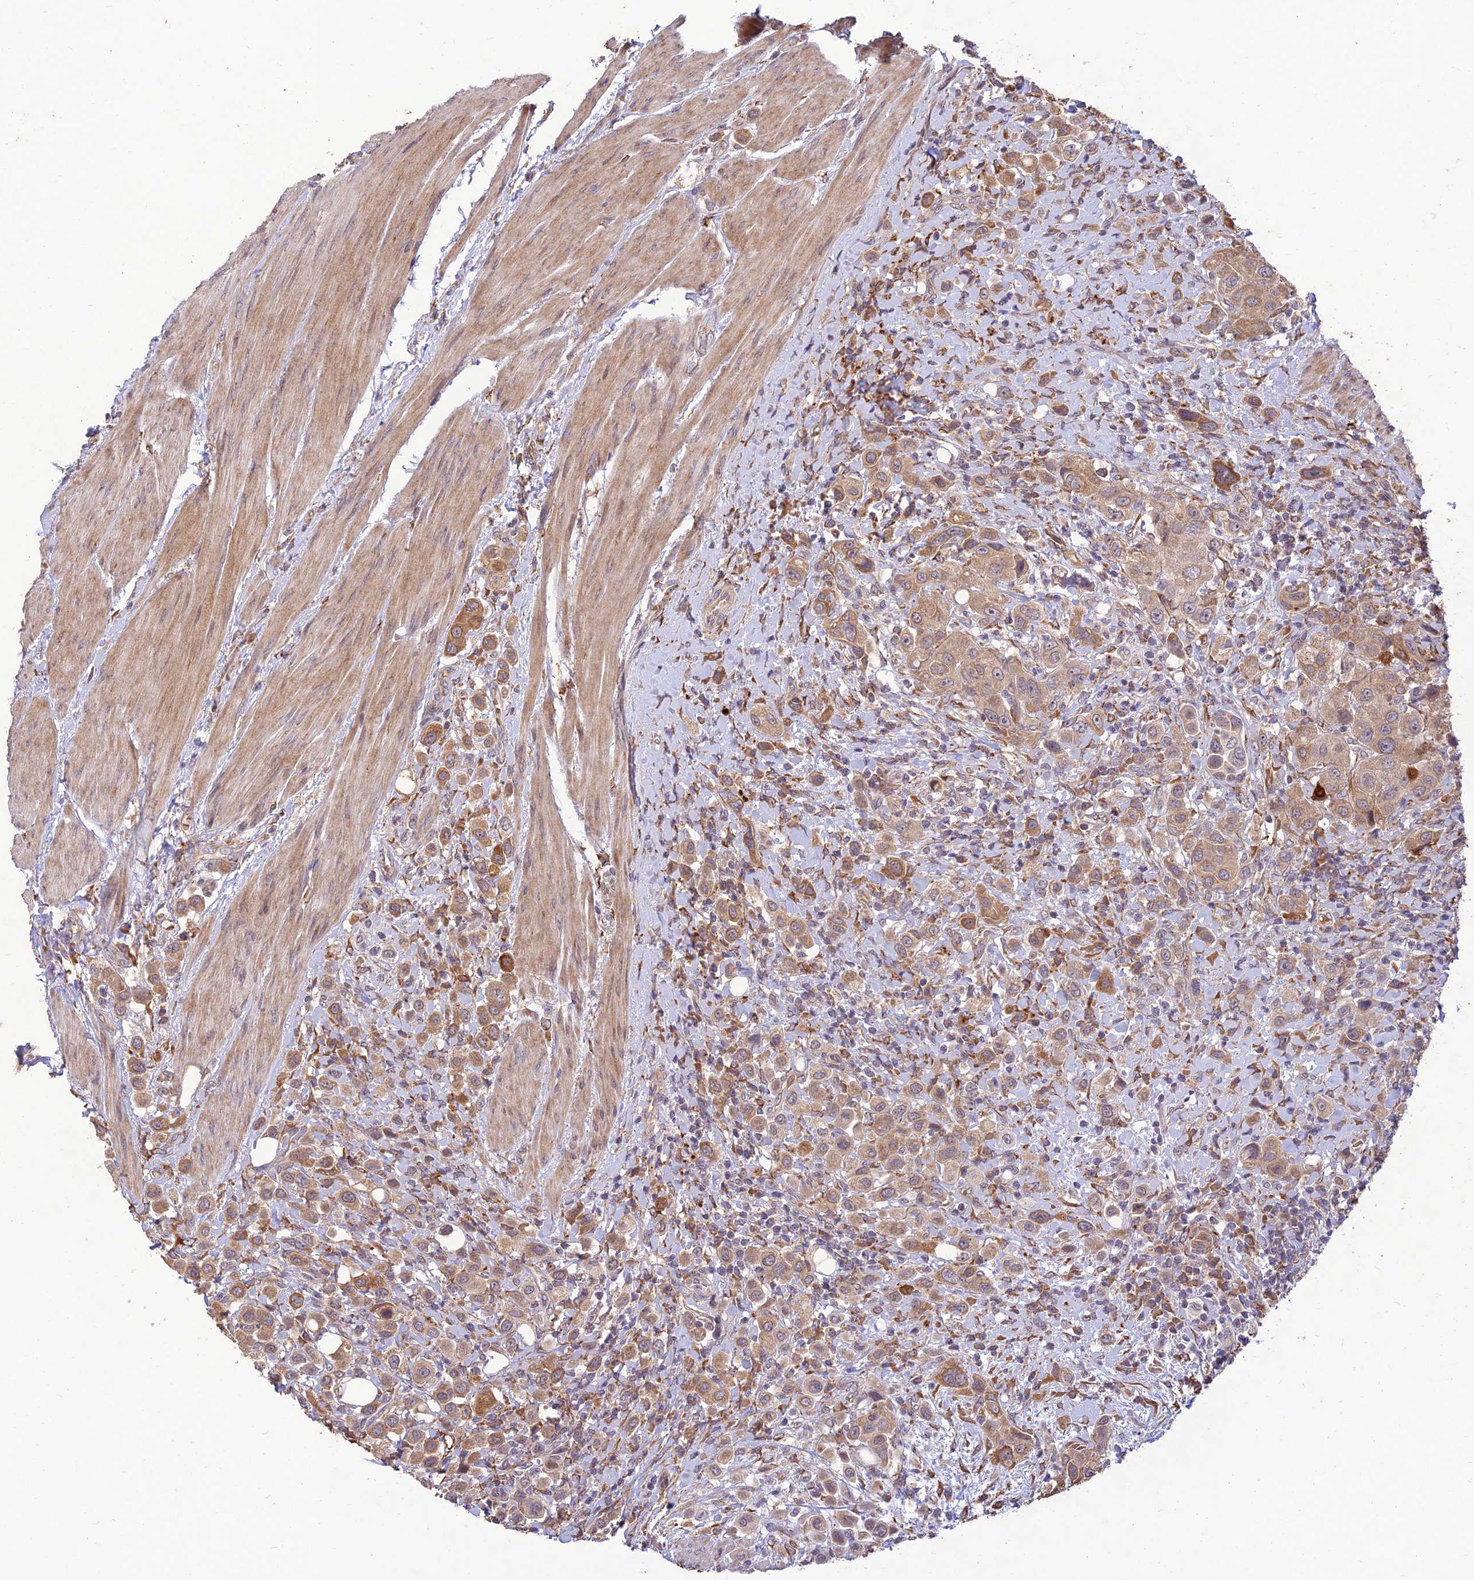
{"staining": {"intensity": "moderate", "quantity": ">75%", "location": "cytoplasmic/membranous"}, "tissue": "urothelial cancer", "cell_type": "Tumor cells", "image_type": "cancer", "snomed": [{"axis": "morphology", "description": "Urothelial carcinoma, High grade"}, {"axis": "topography", "description": "Urinary bladder"}], "caption": "About >75% of tumor cells in human urothelial carcinoma (high-grade) demonstrate moderate cytoplasmic/membranous protein positivity as visualized by brown immunohistochemical staining.", "gene": "PPP1R11", "patient": {"sex": "male", "age": 50}}